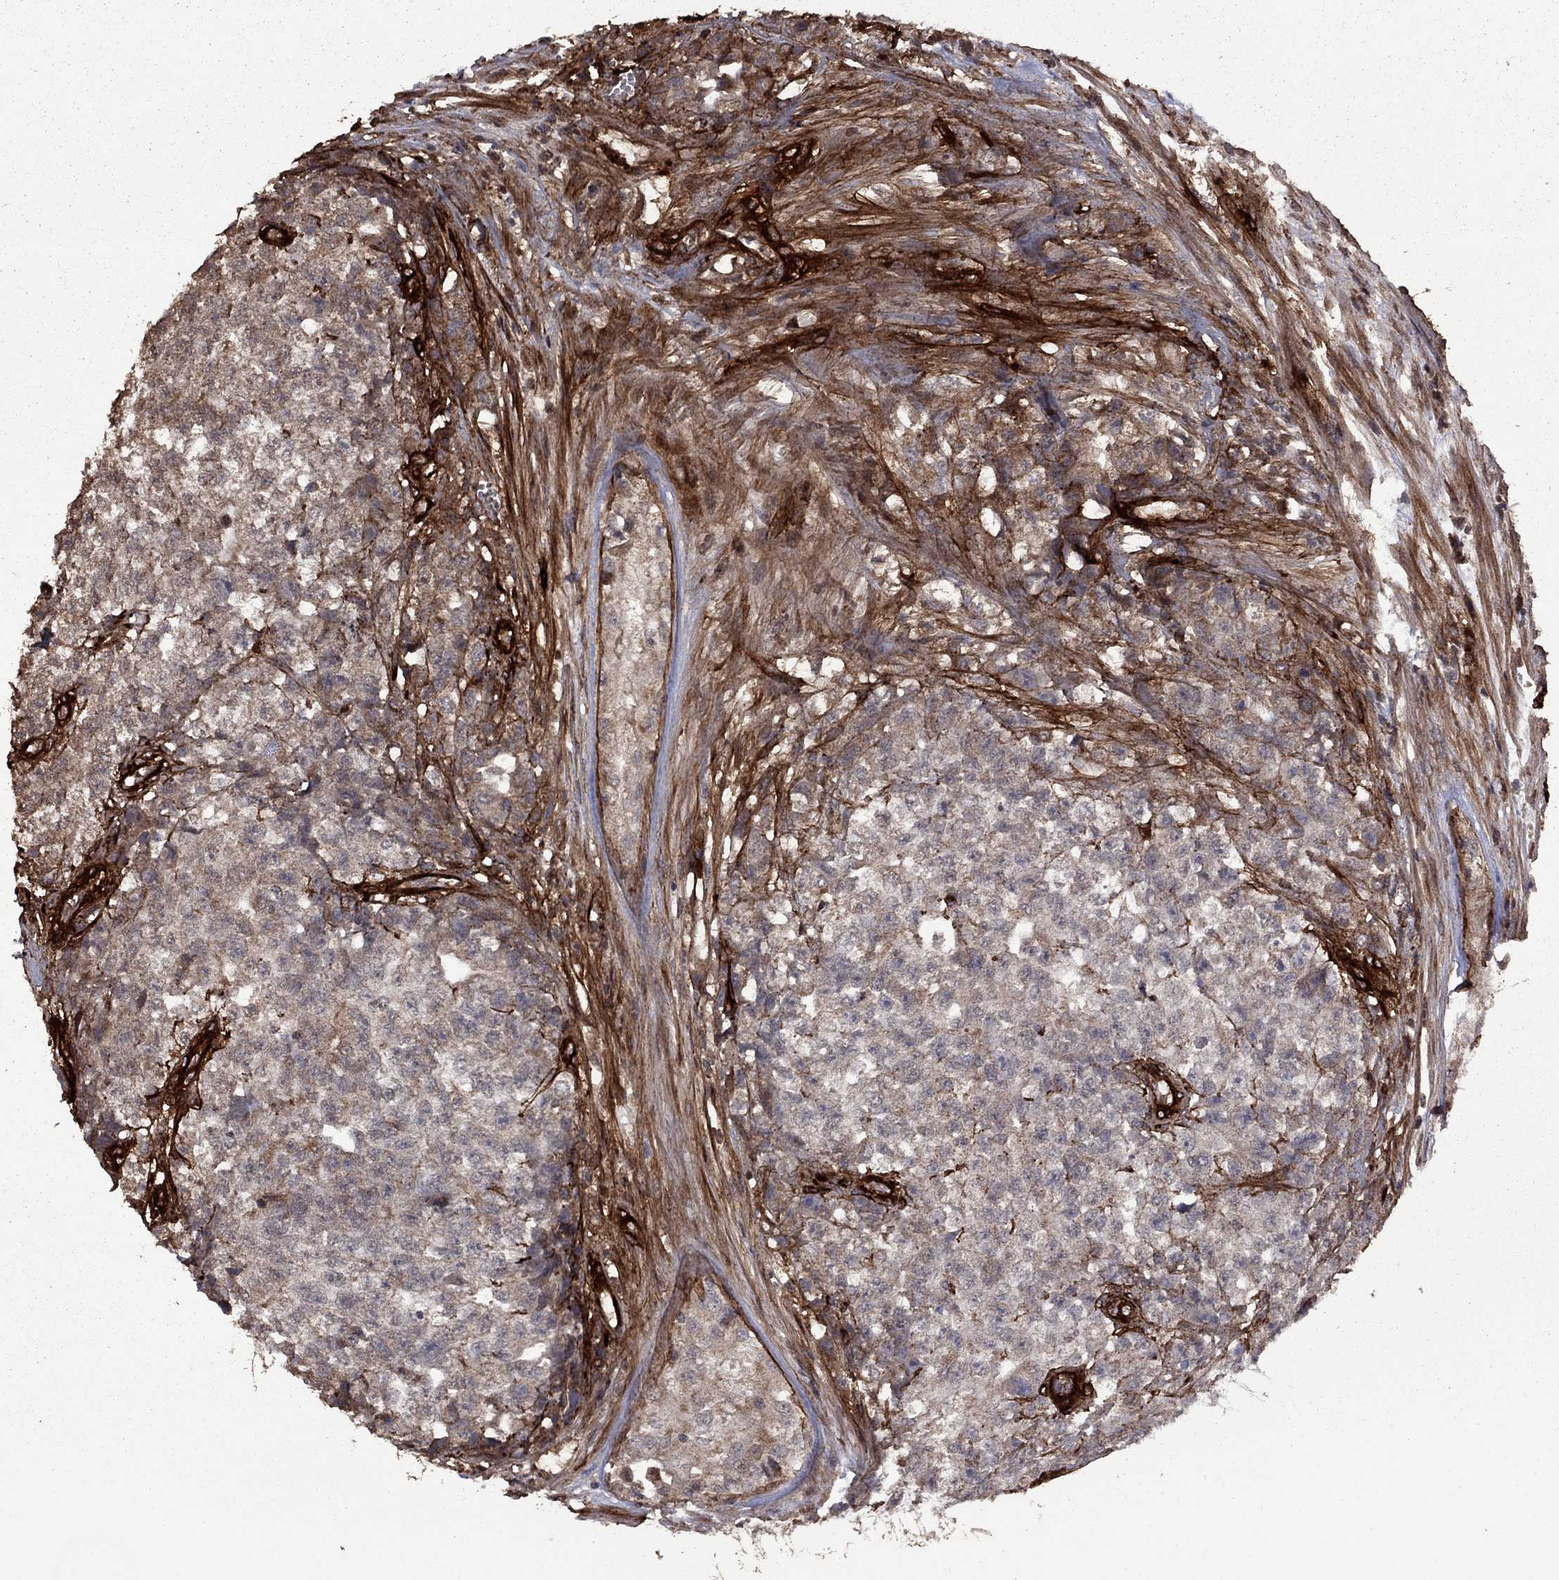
{"staining": {"intensity": "moderate", "quantity": "25%-75%", "location": "cytoplasmic/membranous"}, "tissue": "testis cancer", "cell_type": "Tumor cells", "image_type": "cancer", "snomed": [{"axis": "morphology", "description": "Seminoma, NOS"}, {"axis": "morphology", "description": "Carcinoma, Embryonal, NOS"}, {"axis": "topography", "description": "Testis"}], "caption": "Immunohistochemical staining of human testis cancer (embryonal carcinoma) displays moderate cytoplasmic/membranous protein positivity in about 25%-75% of tumor cells.", "gene": "COL18A1", "patient": {"sex": "male", "age": 22}}